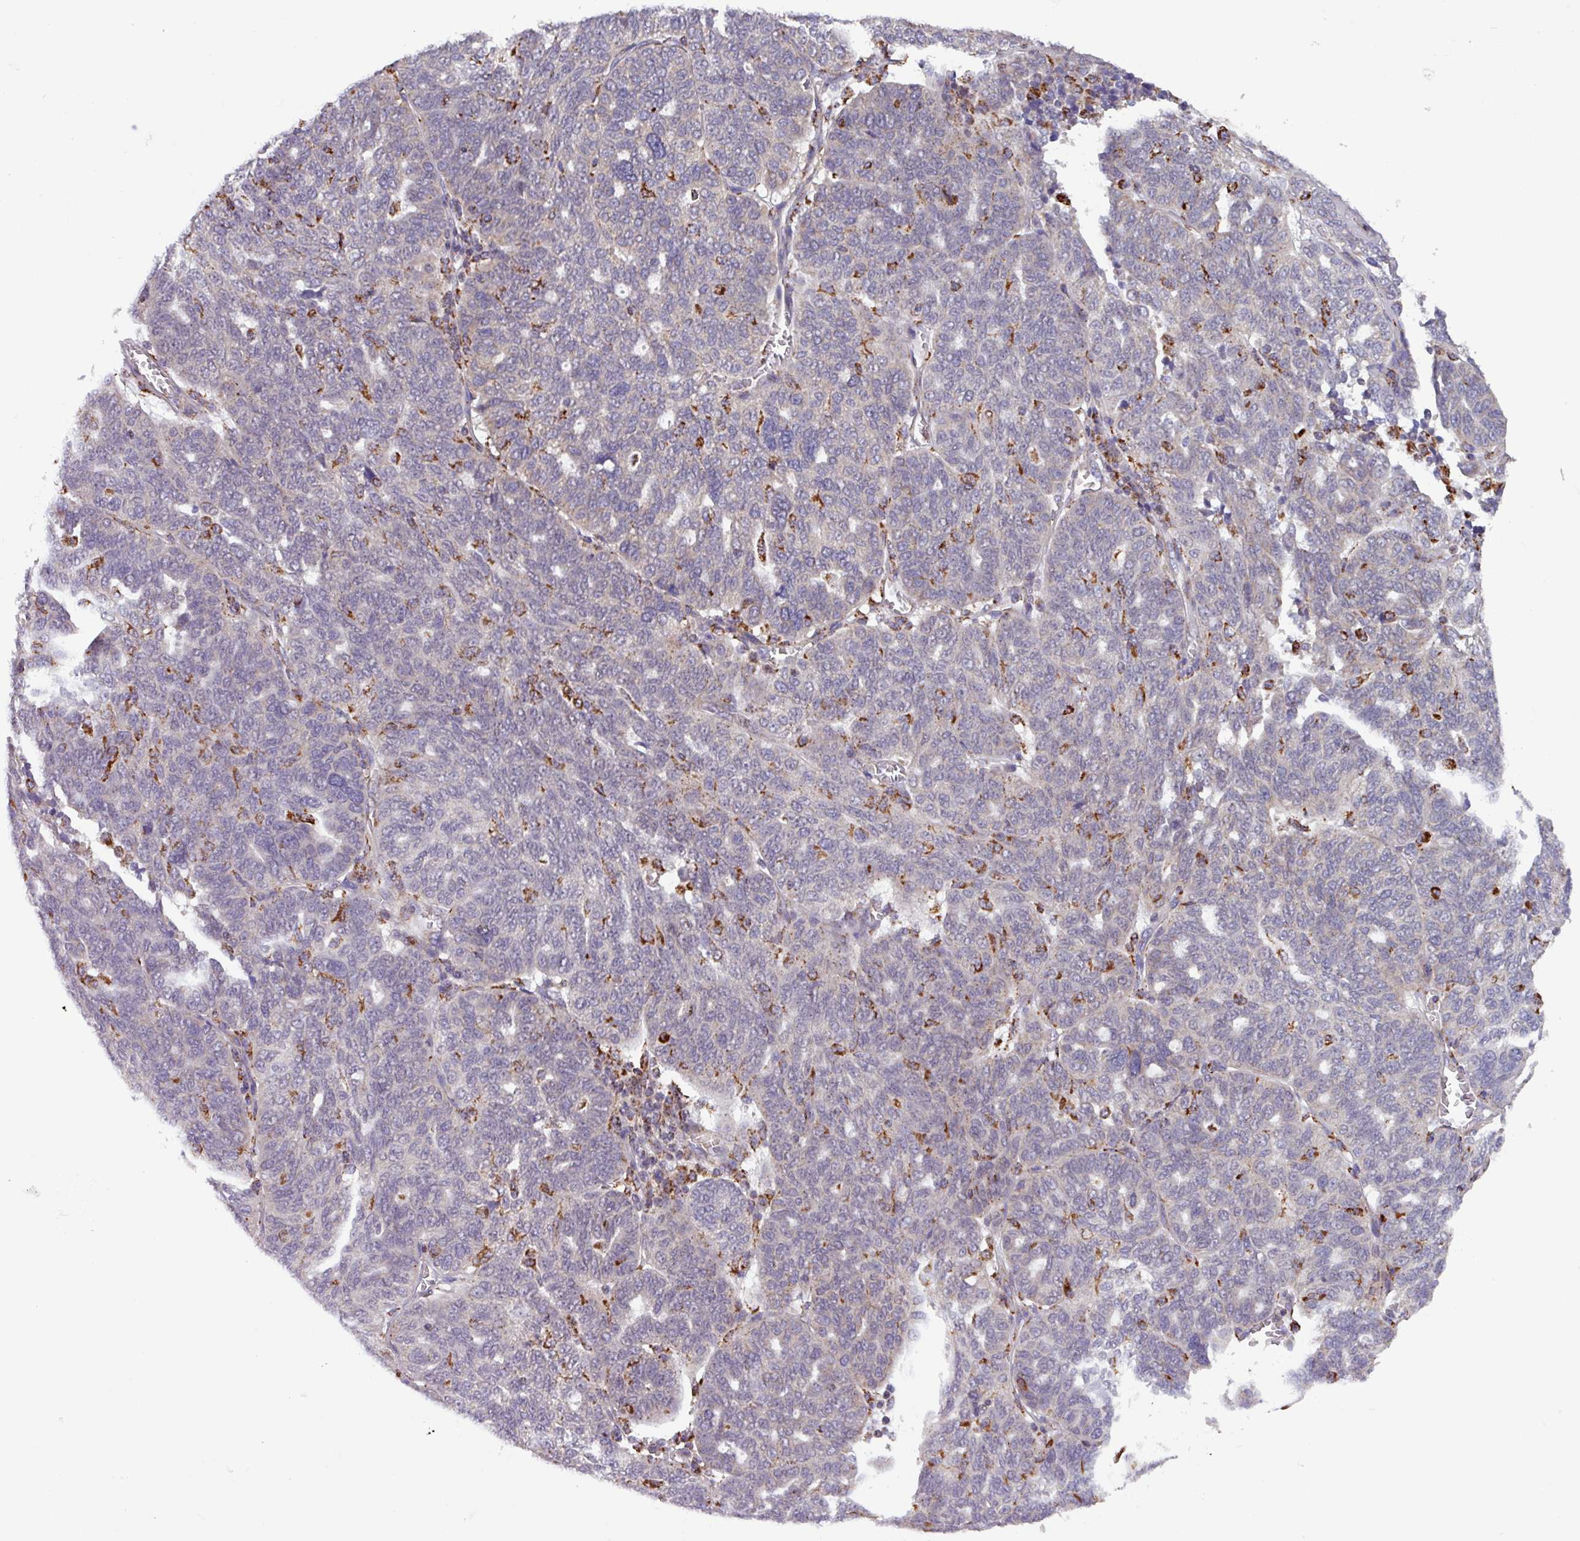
{"staining": {"intensity": "weak", "quantity": "<25%", "location": "cytoplasmic/membranous"}, "tissue": "ovarian cancer", "cell_type": "Tumor cells", "image_type": "cancer", "snomed": [{"axis": "morphology", "description": "Cystadenocarcinoma, serous, NOS"}, {"axis": "topography", "description": "Ovary"}], "caption": "This is a photomicrograph of IHC staining of ovarian serous cystadenocarcinoma, which shows no positivity in tumor cells.", "gene": "AKIRIN1", "patient": {"sex": "female", "age": 59}}